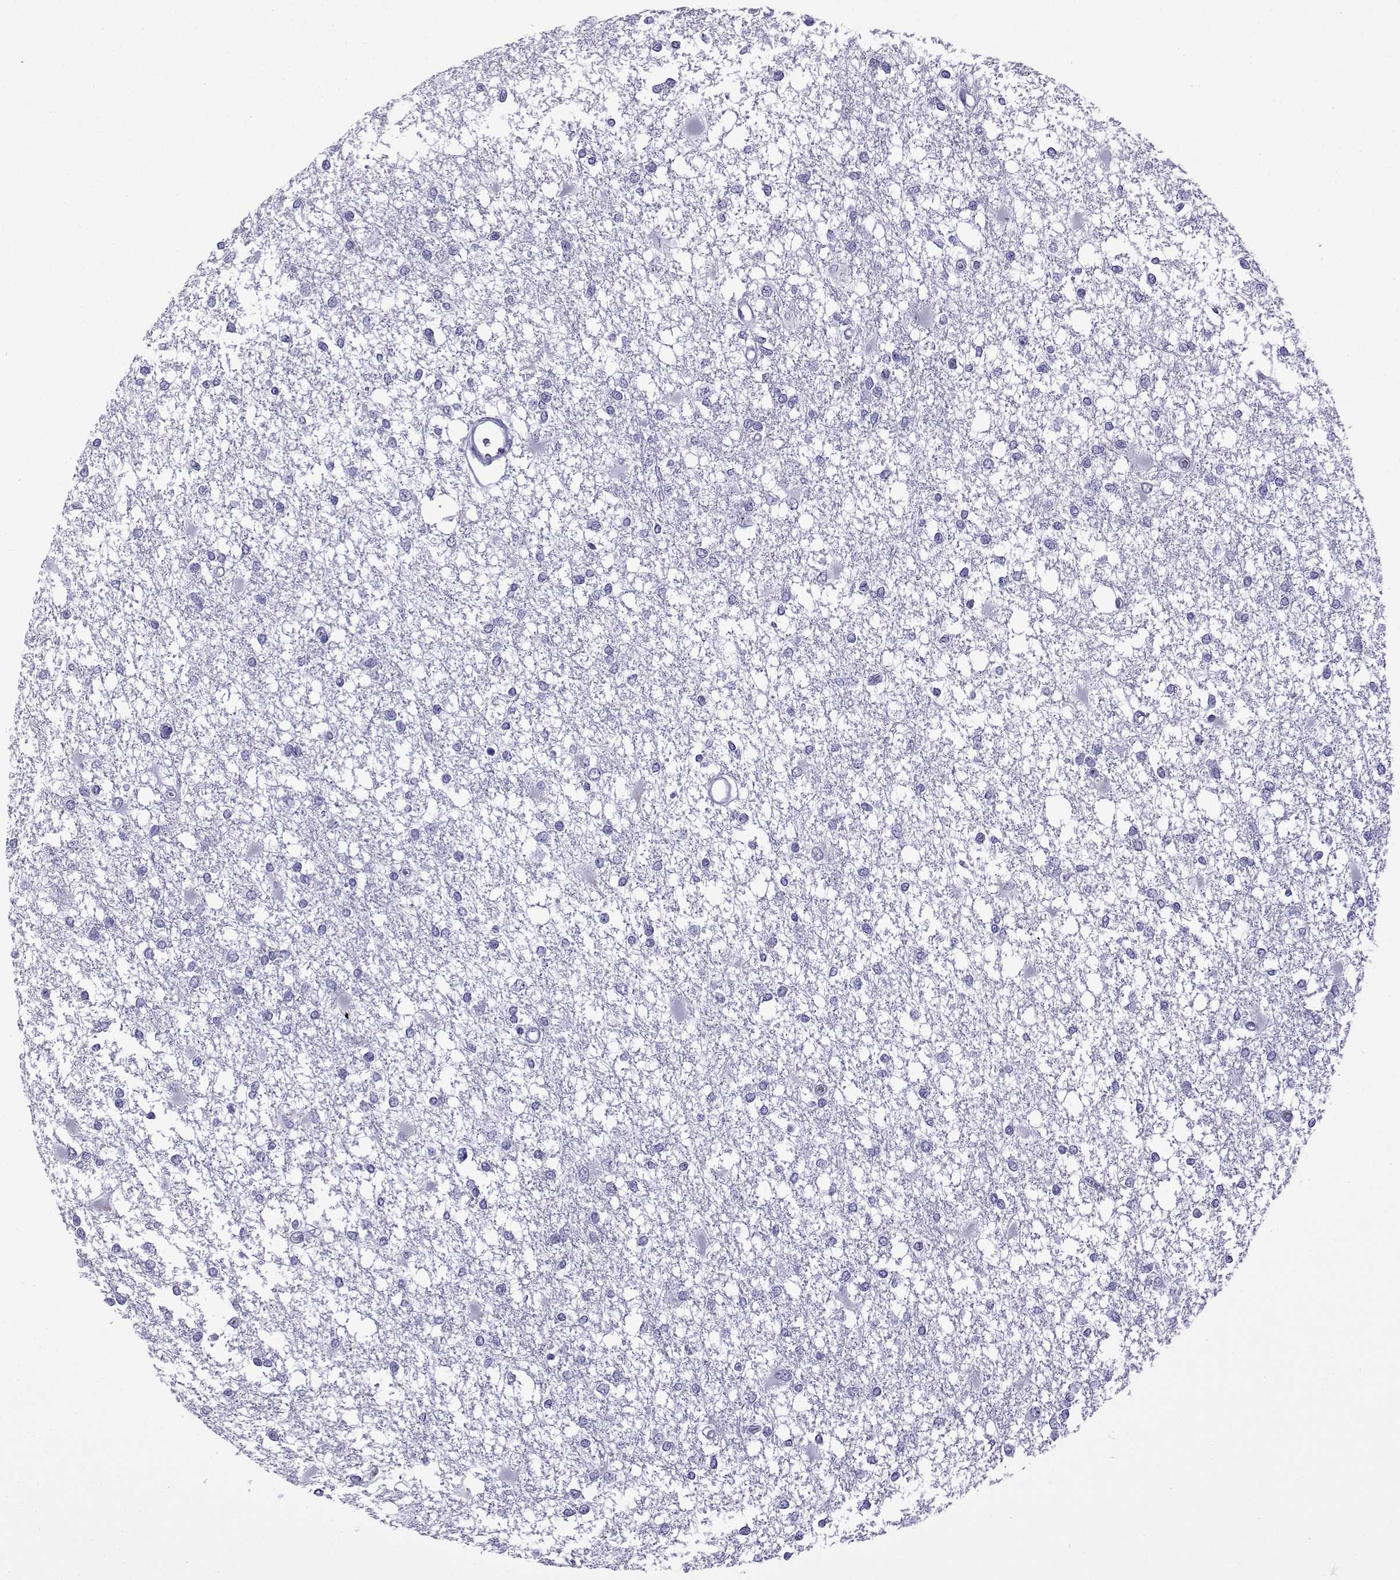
{"staining": {"intensity": "negative", "quantity": "none", "location": "none"}, "tissue": "glioma", "cell_type": "Tumor cells", "image_type": "cancer", "snomed": [{"axis": "morphology", "description": "Glioma, malignant, High grade"}, {"axis": "topography", "description": "Cerebral cortex"}], "caption": "This micrograph is of glioma stained with immunohistochemistry (IHC) to label a protein in brown with the nuclei are counter-stained blue. There is no staining in tumor cells.", "gene": "ACTL7A", "patient": {"sex": "male", "age": 79}}